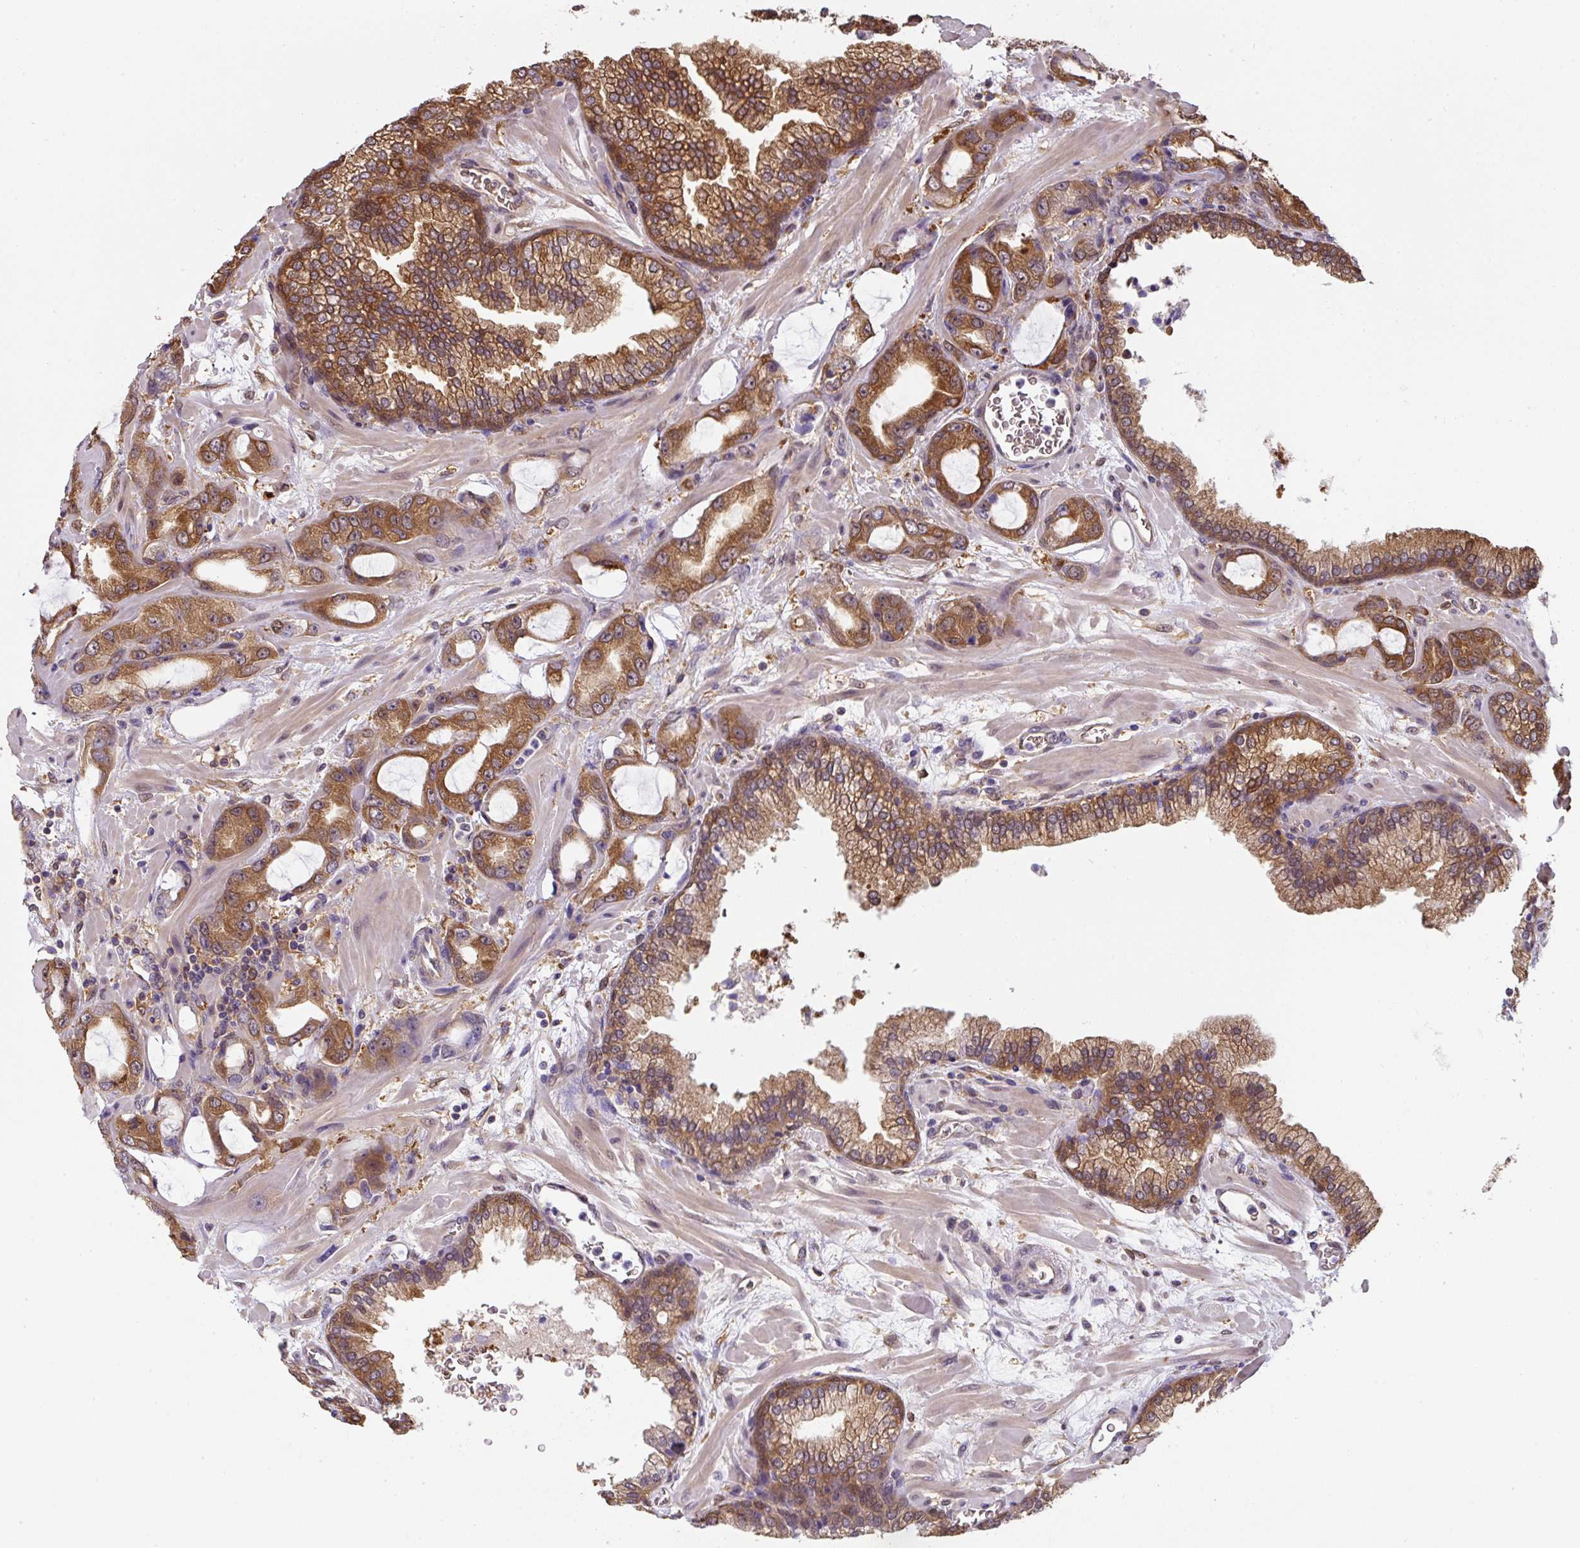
{"staining": {"intensity": "strong", "quantity": ">75%", "location": "cytoplasmic/membranous"}, "tissue": "prostate cancer", "cell_type": "Tumor cells", "image_type": "cancer", "snomed": [{"axis": "morphology", "description": "Adenocarcinoma, High grade"}, {"axis": "topography", "description": "Prostate"}], "caption": "A histopathology image showing strong cytoplasmic/membranous staining in approximately >75% of tumor cells in prostate cancer (high-grade adenocarcinoma), as visualized by brown immunohistochemical staining.", "gene": "ST13", "patient": {"sex": "male", "age": 68}}